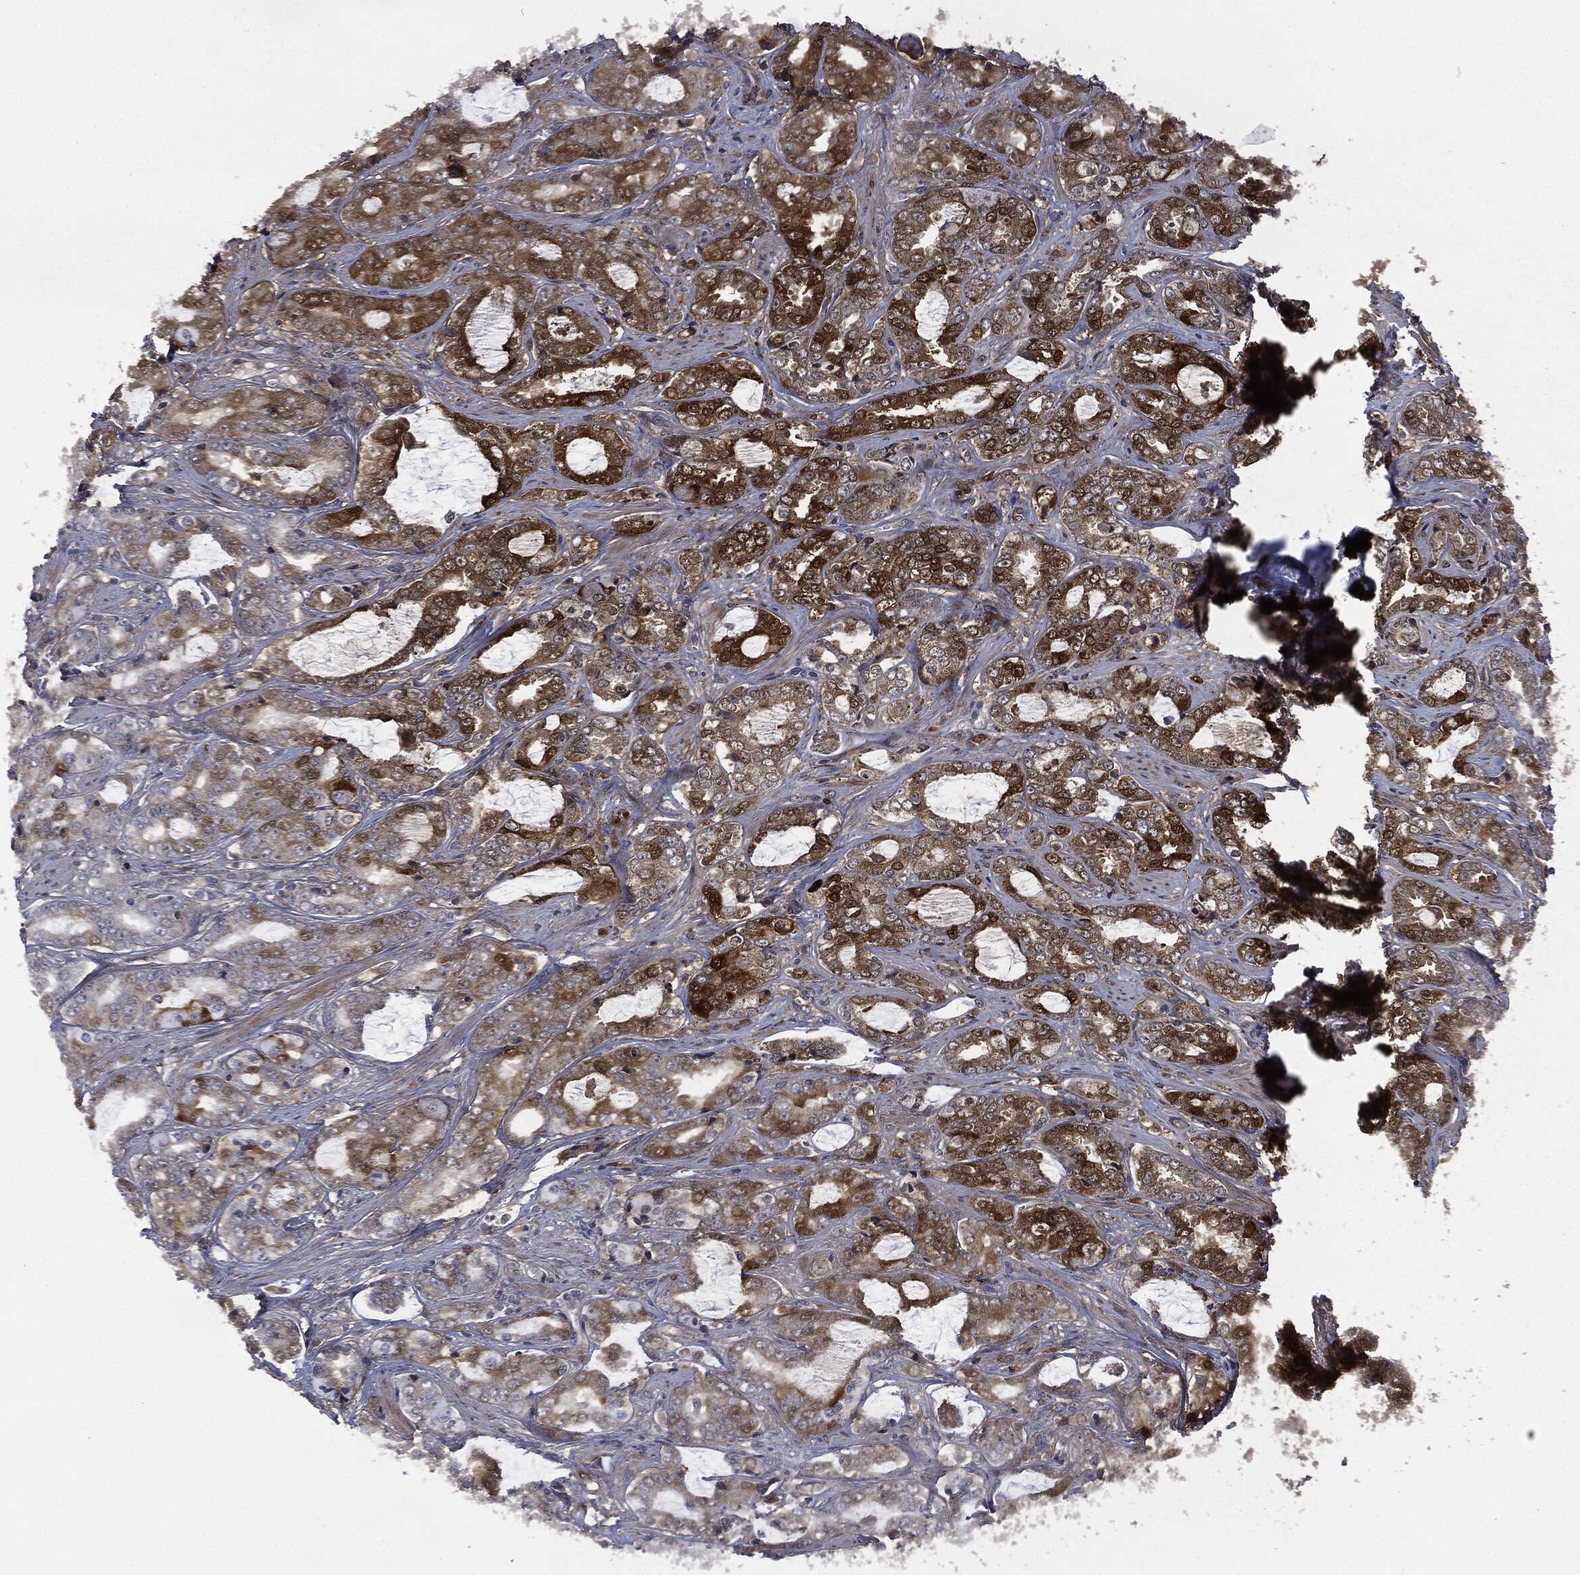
{"staining": {"intensity": "strong", "quantity": "25%-75%", "location": "cytoplasmic/membranous"}, "tissue": "prostate cancer", "cell_type": "Tumor cells", "image_type": "cancer", "snomed": [{"axis": "morphology", "description": "Adenocarcinoma, Medium grade"}, {"axis": "topography", "description": "Prostate"}], "caption": "Strong cytoplasmic/membranous staining for a protein is seen in about 25%-75% of tumor cells of prostate cancer (medium-grade adenocarcinoma) using immunohistochemistry (IHC).", "gene": "CRABP2", "patient": {"sex": "male", "age": 71}}